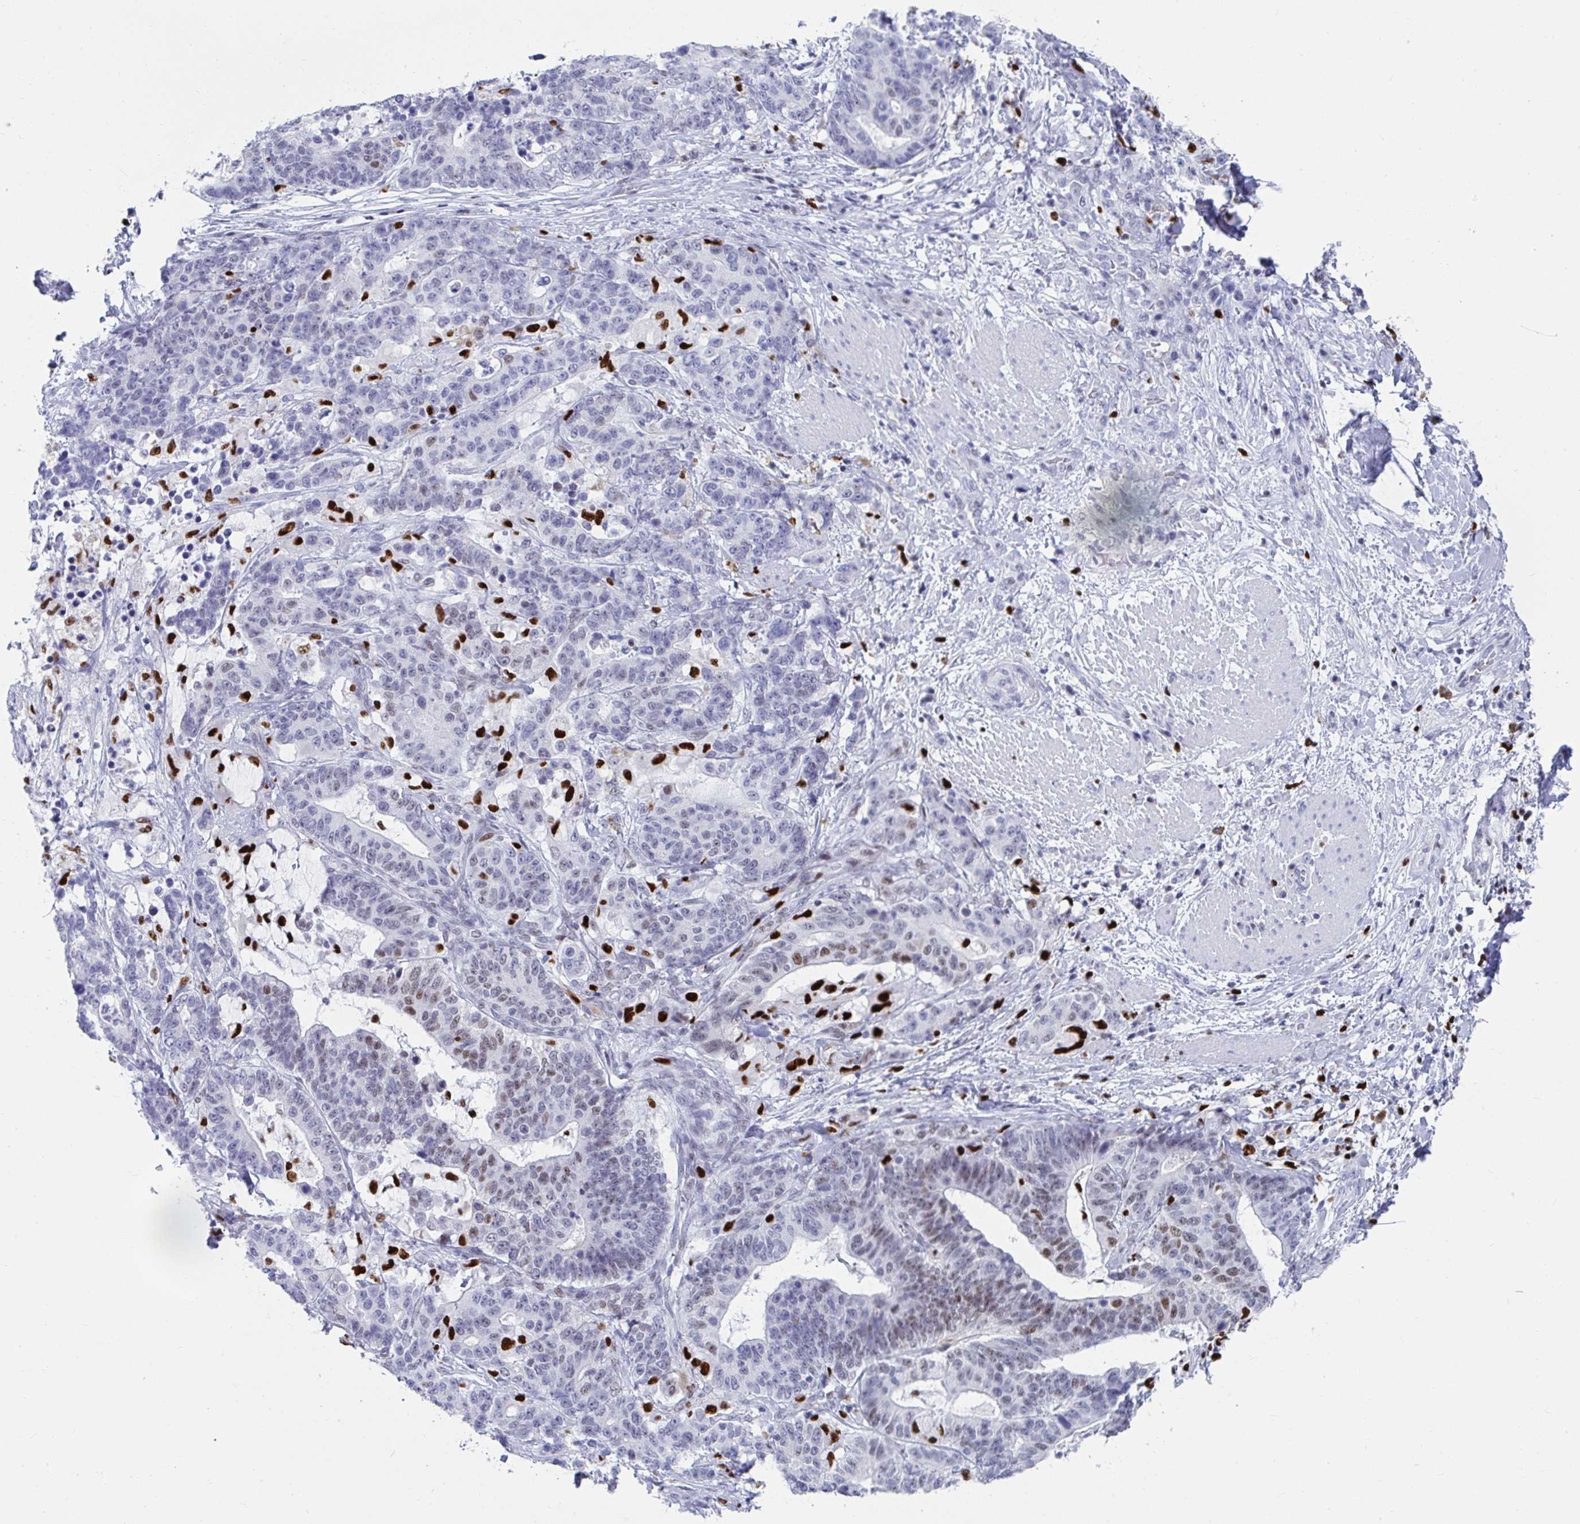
{"staining": {"intensity": "weak", "quantity": "<25%", "location": "nuclear"}, "tissue": "stomach cancer", "cell_type": "Tumor cells", "image_type": "cancer", "snomed": [{"axis": "morphology", "description": "Normal tissue, NOS"}, {"axis": "morphology", "description": "Adenocarcinoma, NOS"}, {"axis": "topography", "description": "Stomach"}], "caption": "Immunohistochemistry (IHC) photomicrograph of neoplastic tissue: adenocarcinoma (stomach) stained with DAB (3,3'-diaminobenzidine) demonstrates no significant protein positivity in tumor cells.", "gene": "ZNF586", "patient": {"sex": "female", "age": 64}}